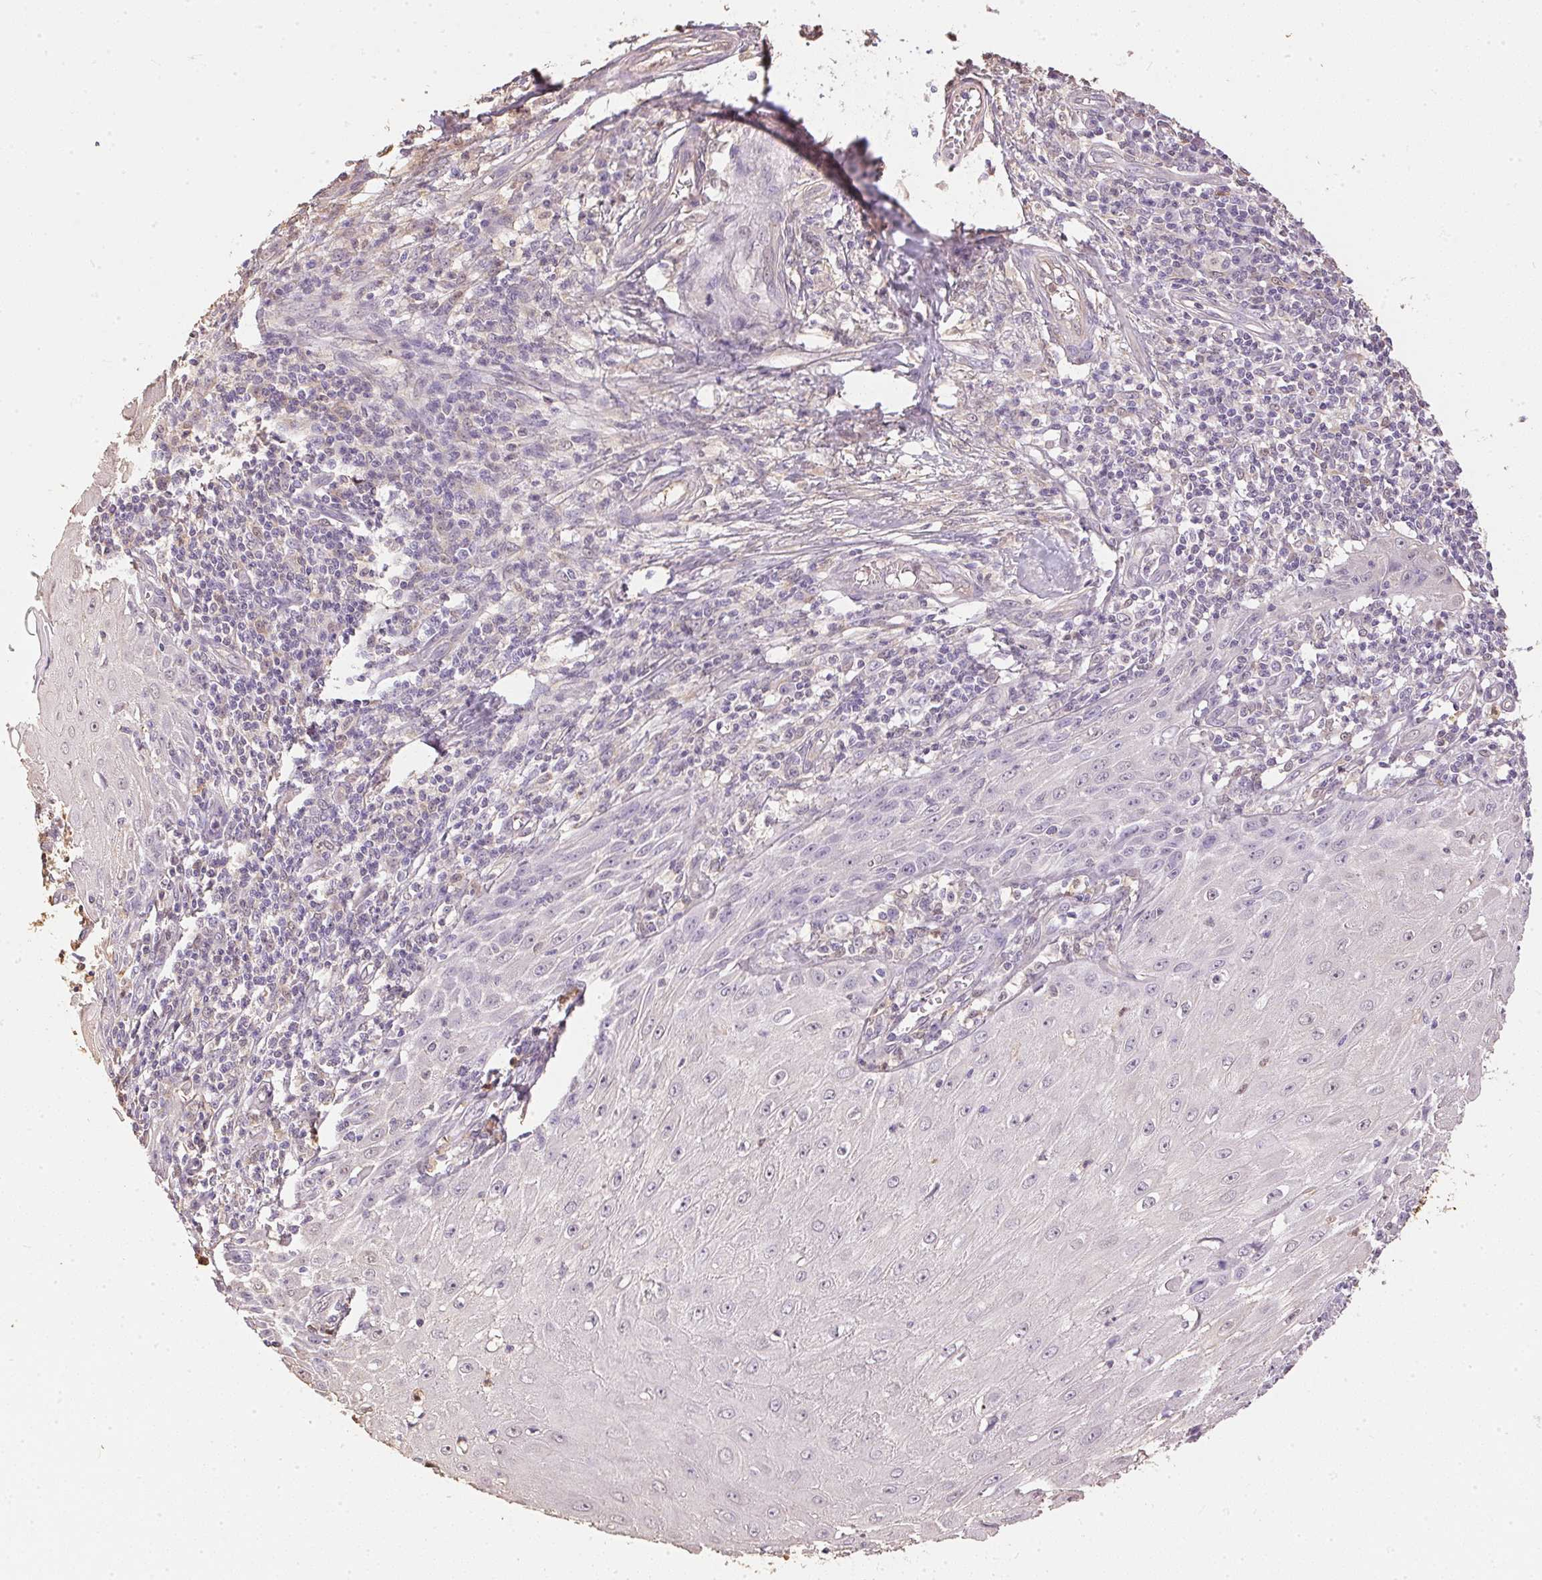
{"staining": {"intensity": "negative", "quantity": "none", "location": "none"}, "tissue": "skin cancer", "cell_type": "Tumor cells", "image_type": "cancer", "snomed": [{"axis": "morphology", "description": "Squamous cell carcinoma, NOS"}, {"axis": "topography", "description": "Skin"}], "caption": "Skin cancer stained for a protein using immunohistochemistry (IHC) displays no staining tumor cells.", "gene": "S100A3", "patient": {"sex": "female", "age": 73}}